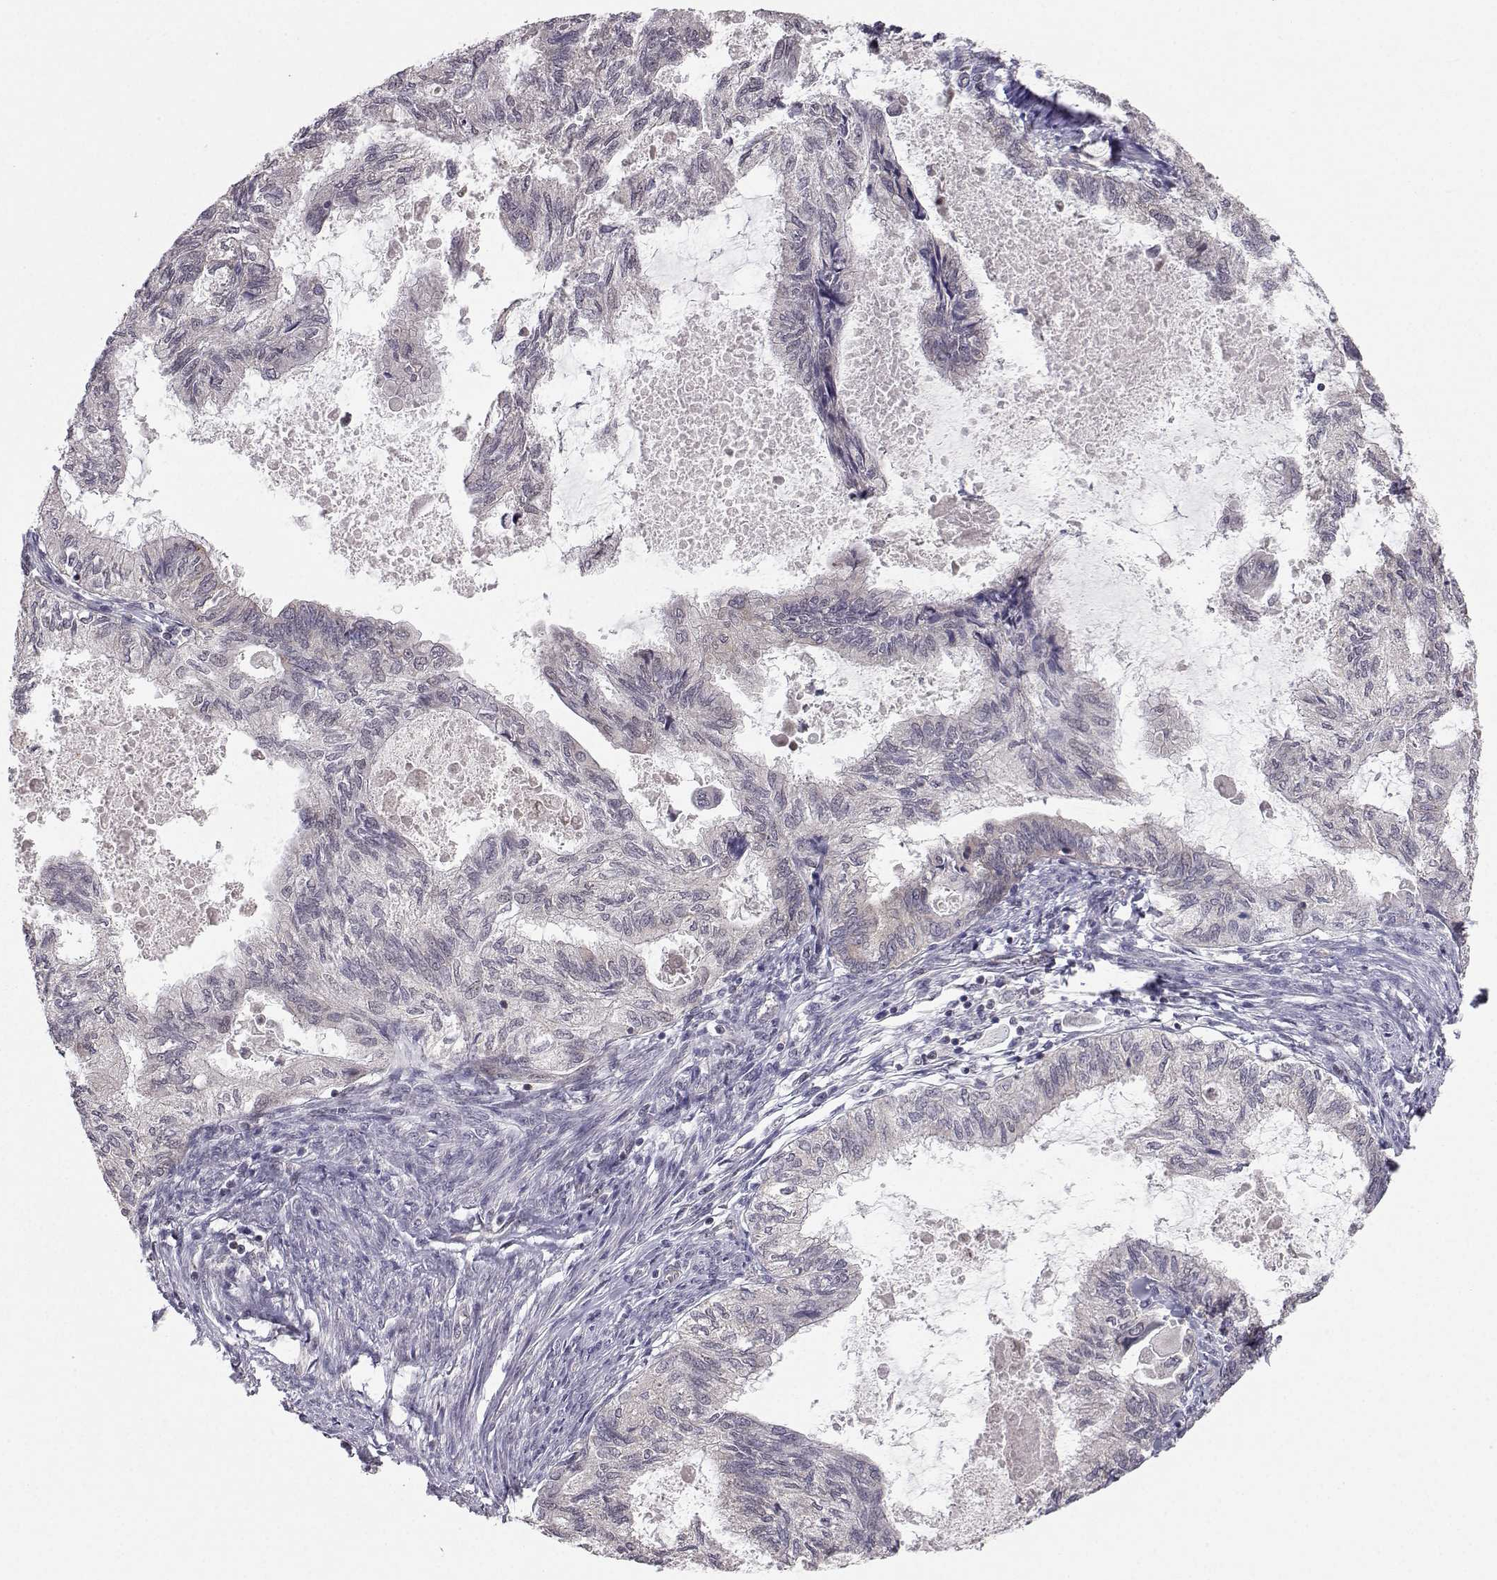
{"staining": {"intensity": "negative", "quantity": "none", "location": "none"}, "tissue": "endometrial cancer", "cell_type": "Tumor cells", "image_type": "cancer", "snomed": [{"axis": "morphology", "description": "Adenocarcinoma, NOS"}, {"axis": "topography", "description": "Endometrium"}], "caption": "Tumor cells are negative for brown protein staining in endometrial adenocarcinoma. (DAB immunohistochemistry, high magnification).", "gene": "PKN2", "patient": {"sex": "female", "age": 86}}